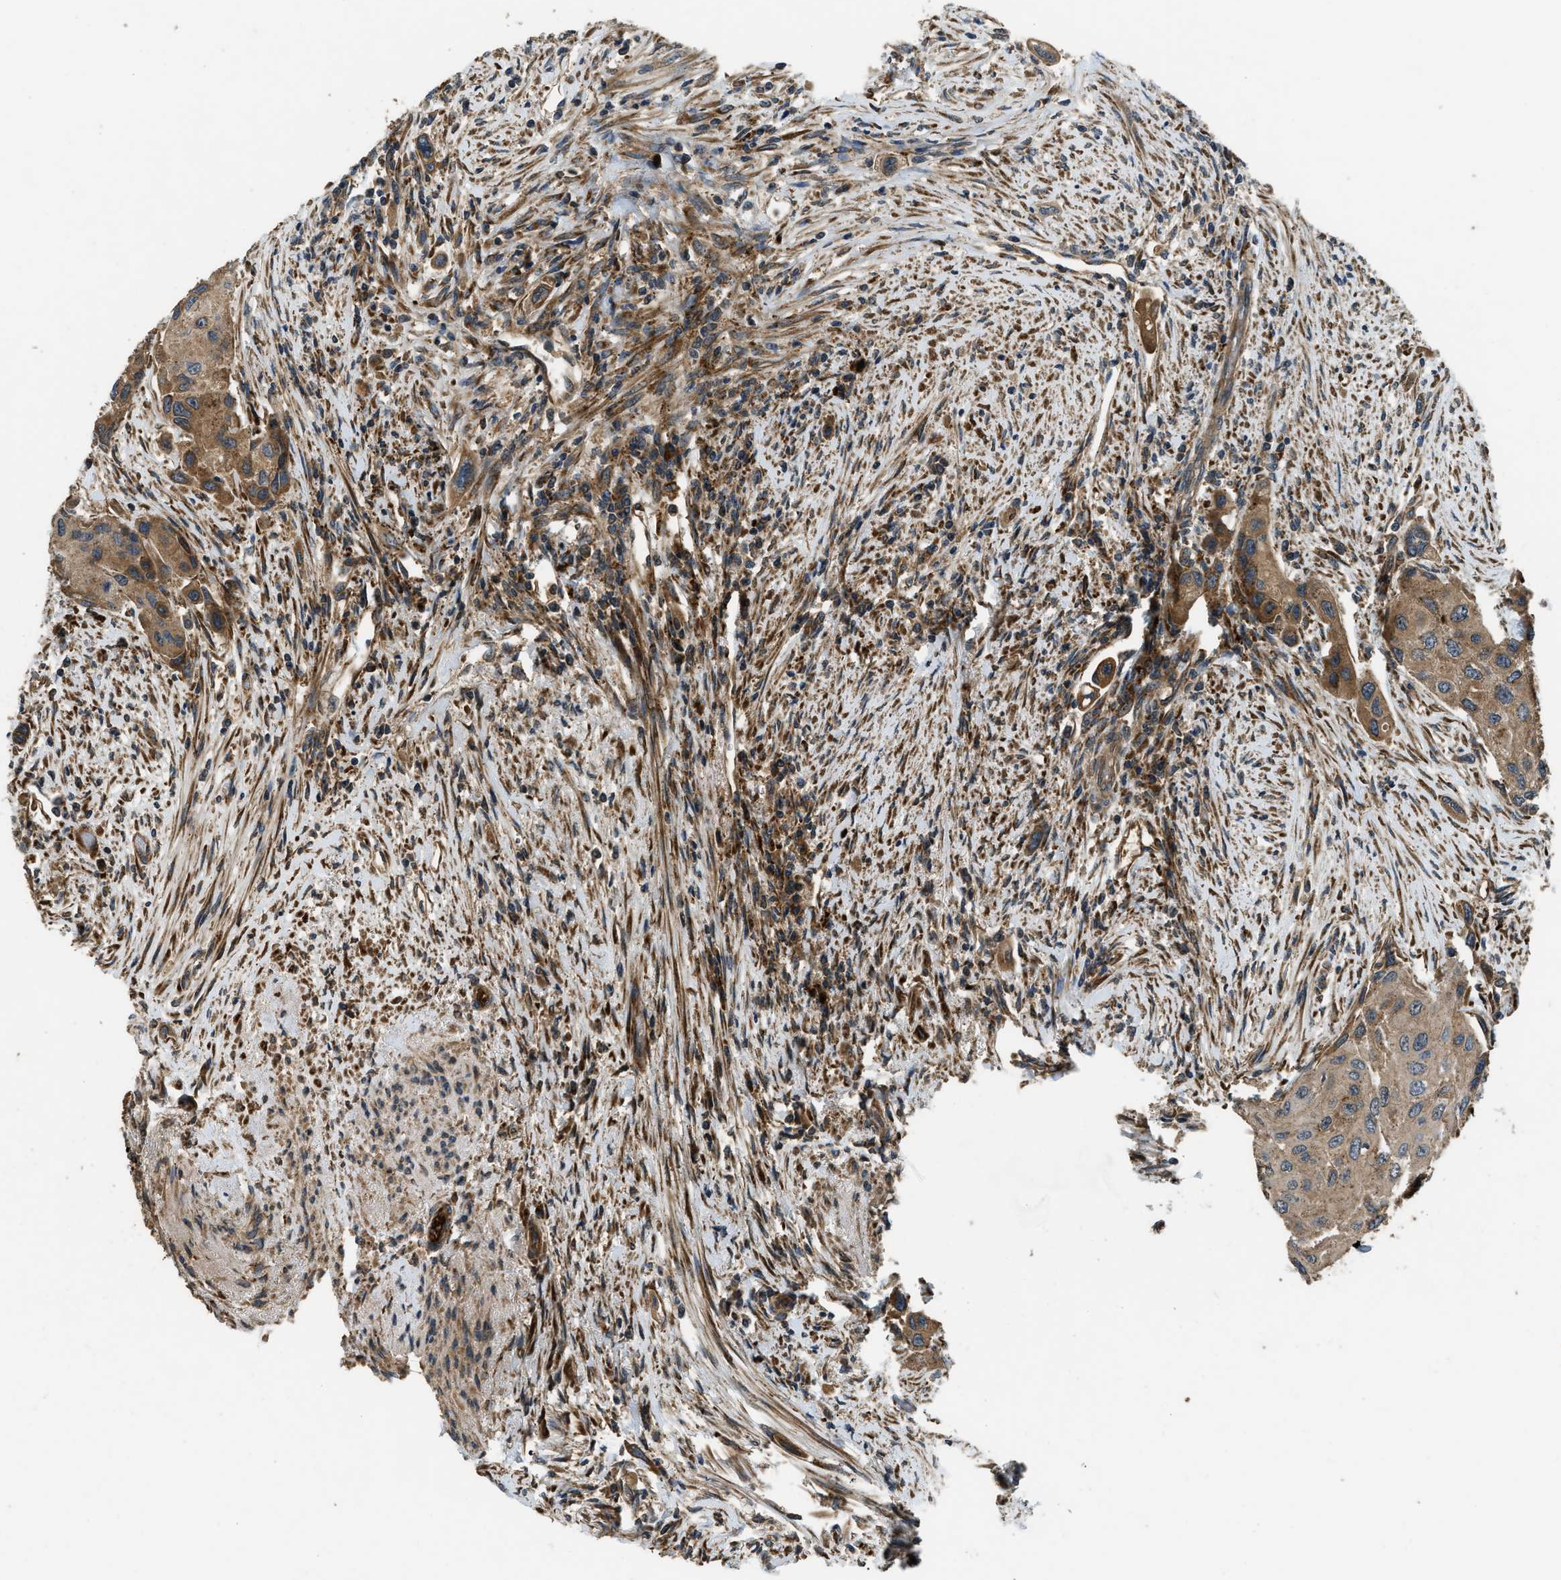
{"staining": {"intensity": "moderate", "quantity": ">75%", "location": "cytoplasmic/membranous"}, "tissue": "urothelial cancer", "cell_type": "Tumor cells", "image_type": "cancer", "snomed": [{"axis": "morphology", "description": "Urothelial carcinoma, High grade"}, {"axis": "topography", "description": "Urinary bladder"}], "caption": "High-grade urothelial carcinoma stained with a brown dye exhibits moderate cytoplasmic/membranous positive staining in about >75% of tumor cells.", "gene": "GGH", "patient": {"sex": "female", "age": 56}}